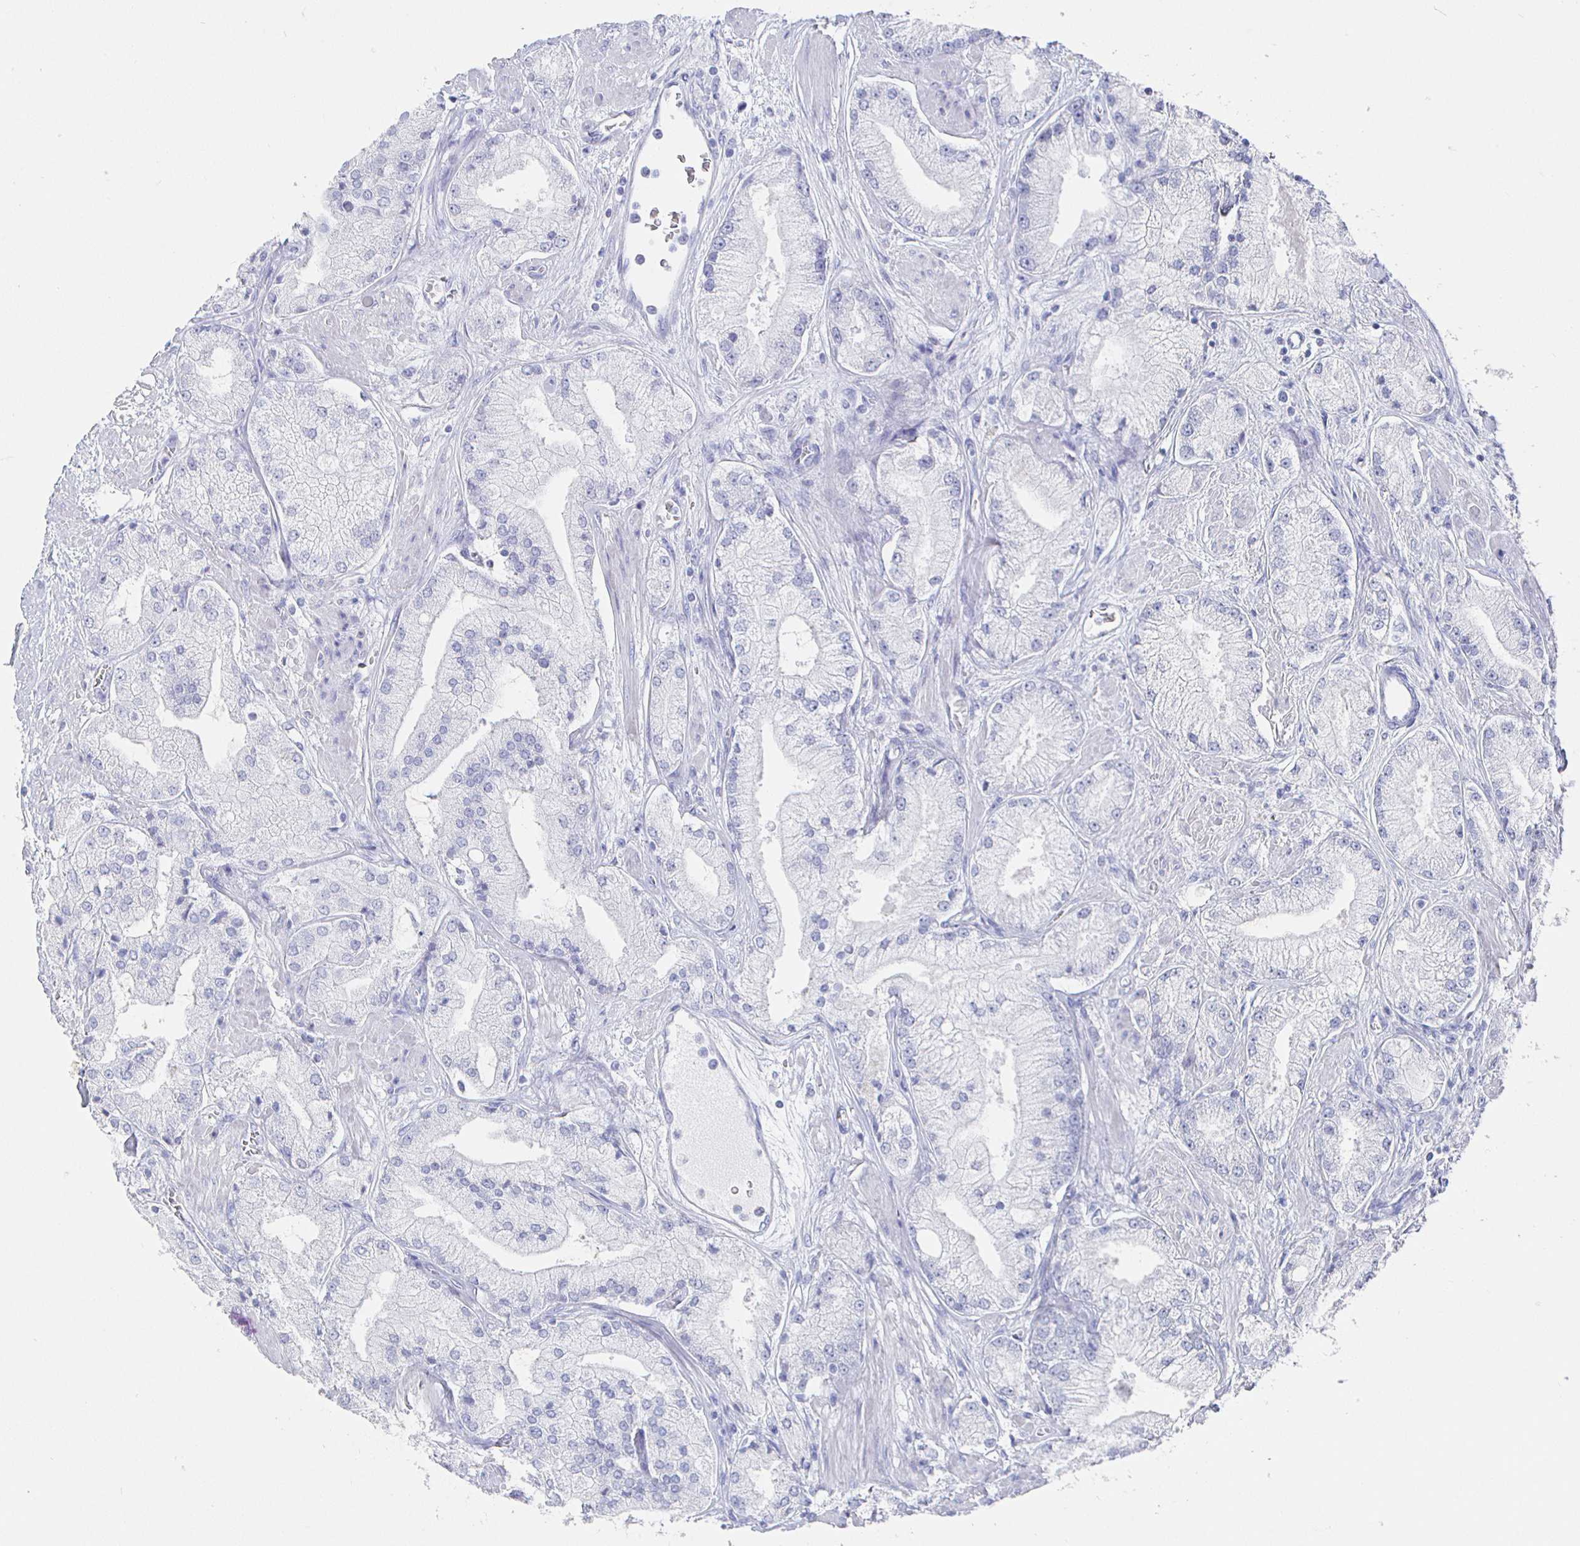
{"staining": {"intensity": "negative", "quantity": "none", "location": "none"}, "tissue": "prostate cancer", "cell_type": "Tumor cells", "image_type": "cancer", "snomed": [{"axis": "morphology", "description": "Adenocarcinoma, High grade"}, {"axis": "topography", "description": "Prostate"}], "caption": "Prostate cancer (adenocarcinoma (high-grade)) was stained to show a protein in brown. There is no significant staining in tumor cells.", "gene": "CLCA1", "patient": {"sex": "male", "age": 68}}